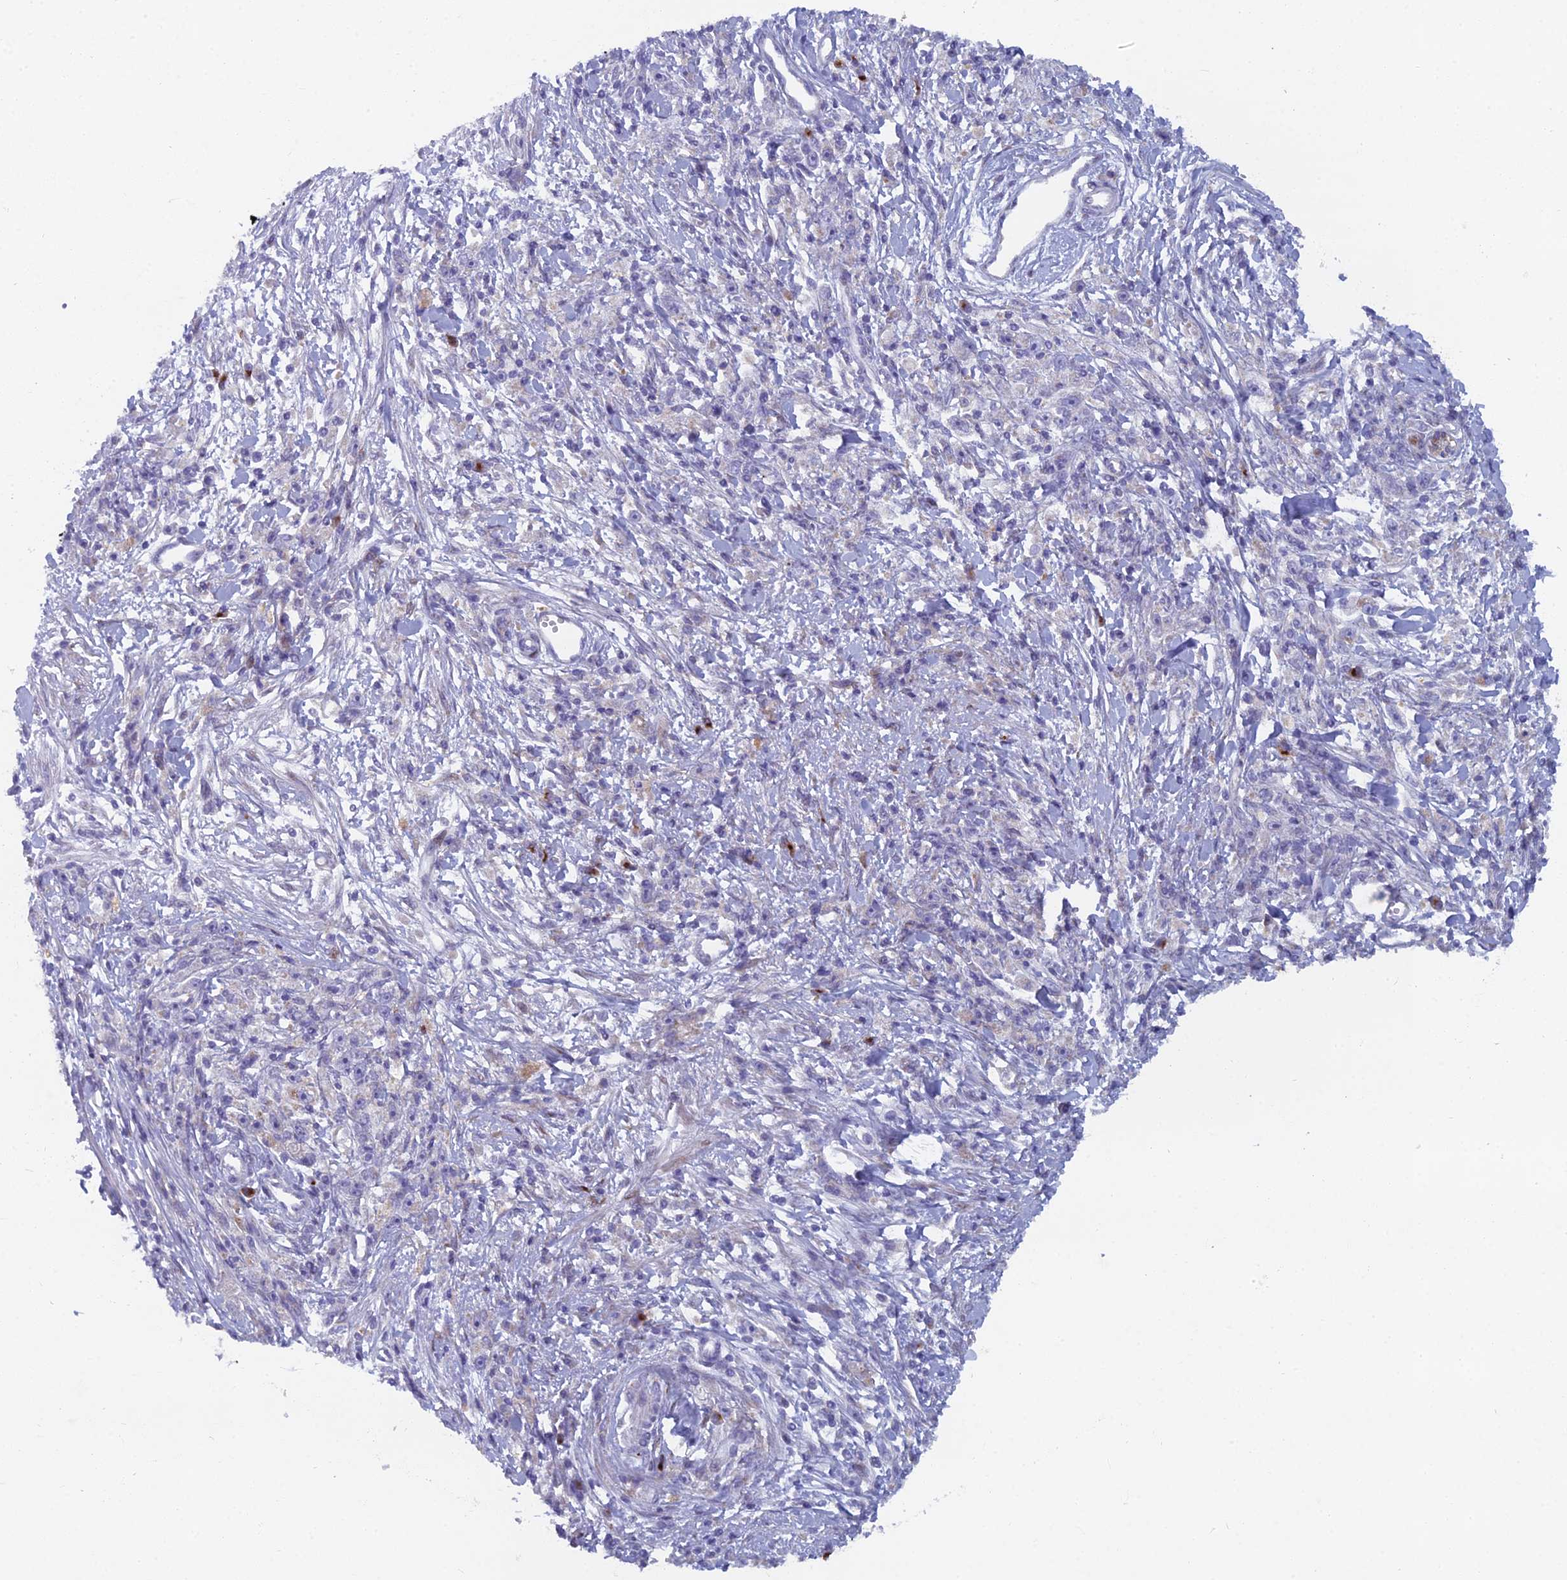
{"staining": {"intensity": "negative", "quantity": "none", "location": "none"}, "tissue": "stomach cancer", "cell_type": "Tumor cells", "image_type": "cancer", "snomed": [{"axis": "morphology", "description": "Adenocarcinoma, NOS"}, {"axis": "topography", "description": "Stomach"}], "caption": "This histopathology image is of adenocarcinoma (stomach) stained with immunohistochemistry to label a protein in brown with the nuclei are counter-stained blue. There is no staining in tumor cells.", "gene": "B9D2", "patient": {"sex": "female", "age": 59}}